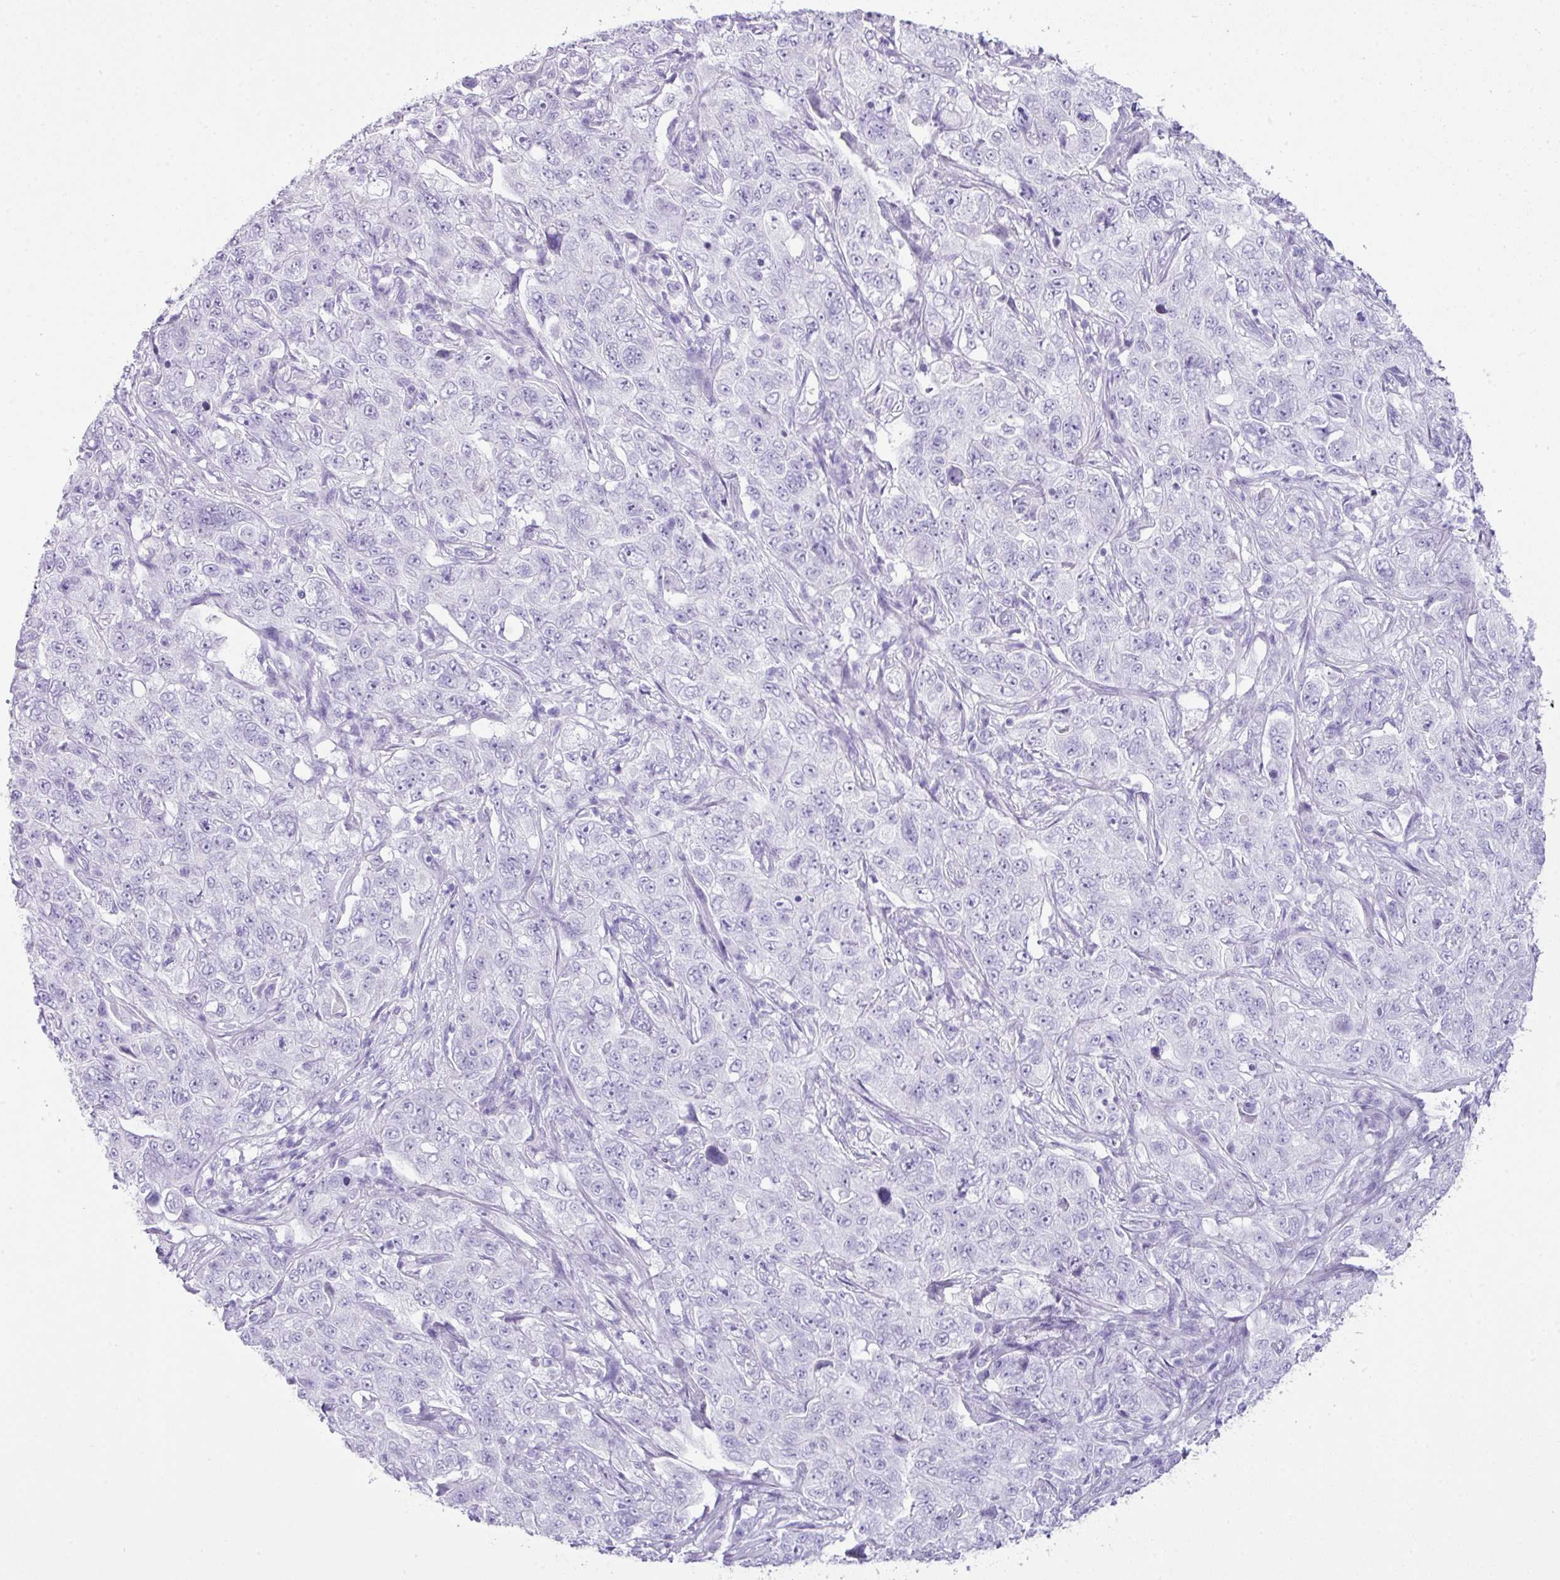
{"staining": {"intensity": "negative", "quantity": "none", "location": "none"}, "tissue": "pancreatic cancer", "cell_type": "Tumor cells", "image_type": "cancer", "snomed": [{"axis": "morphology", "description": "Adenocarcinoma, NOS"}, {"axis": "topography", "description": "Pancreas"}], "caption": "Immunohistochemistry (IHC) of adenocarcinoma (pancreatic) demonstrates no staining in tumor cells. The staining is performed using DAB (3,3'-diaminobenzidine) brown chromogen with nuclei counter-stained in using hematoxylin.", "gene": "TNP1", "patient": {"sex": "male", "age": 68}}